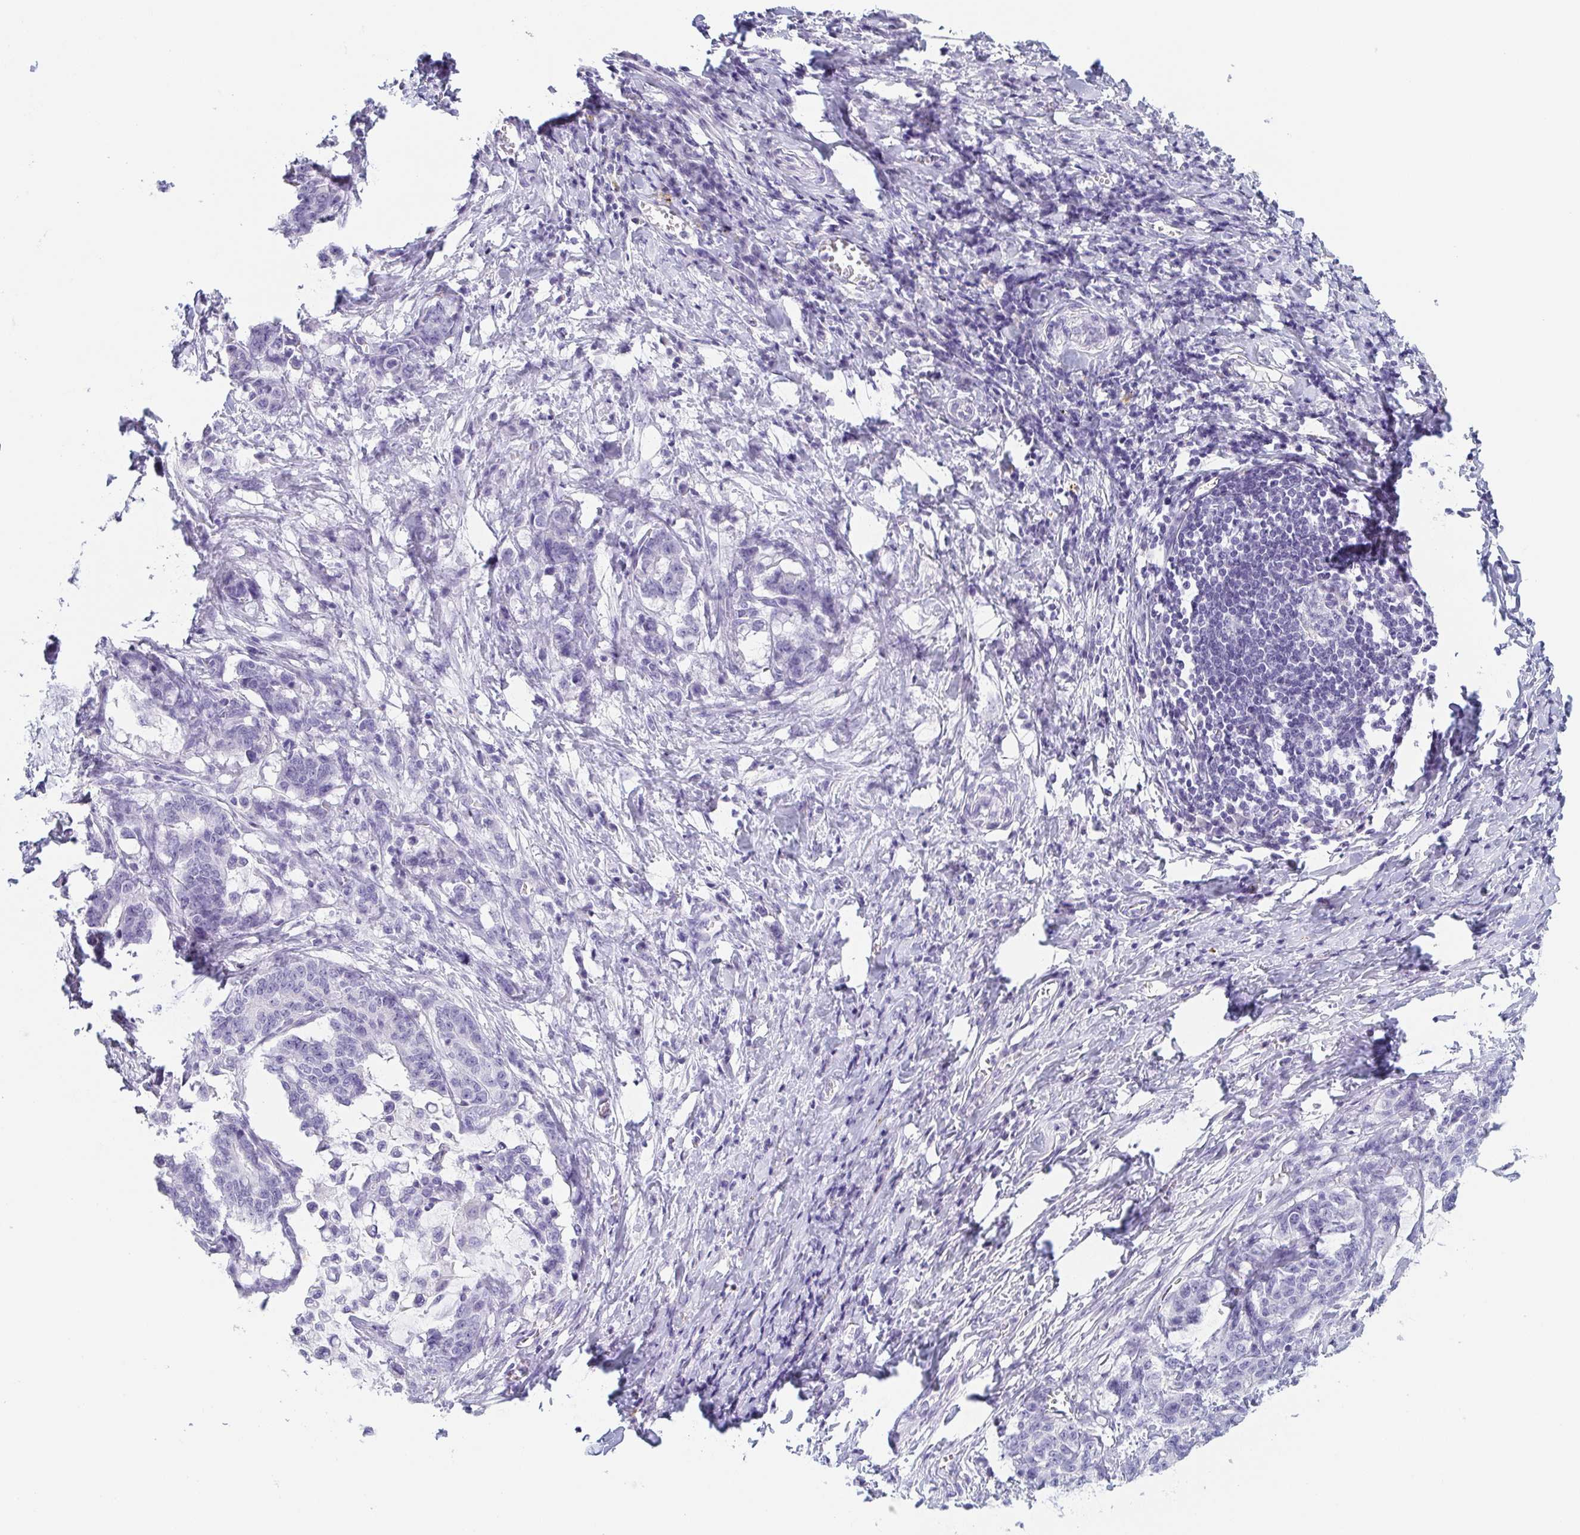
{"staining": {"intensity": "negative", "quantity": "none", "location": "none"}, "tissue": "stomach cancer", "cell_type": "Tumor cells", "image_type": "cancer", "snomed": [{"axis": "morphology", "description": "Normal tissue, NOS"}, {"axis": "morphology", "description": "Adenocarcinoma, NOS"}, {"axis": "topography", "description": "Stomach"}], "caption": "Immunohistochemical staining of stomach adenocarcinoma shows no significant positivity in tumor cells.", "gene": "ITLN1", "patient": {"sex": "female", "age": 64}}